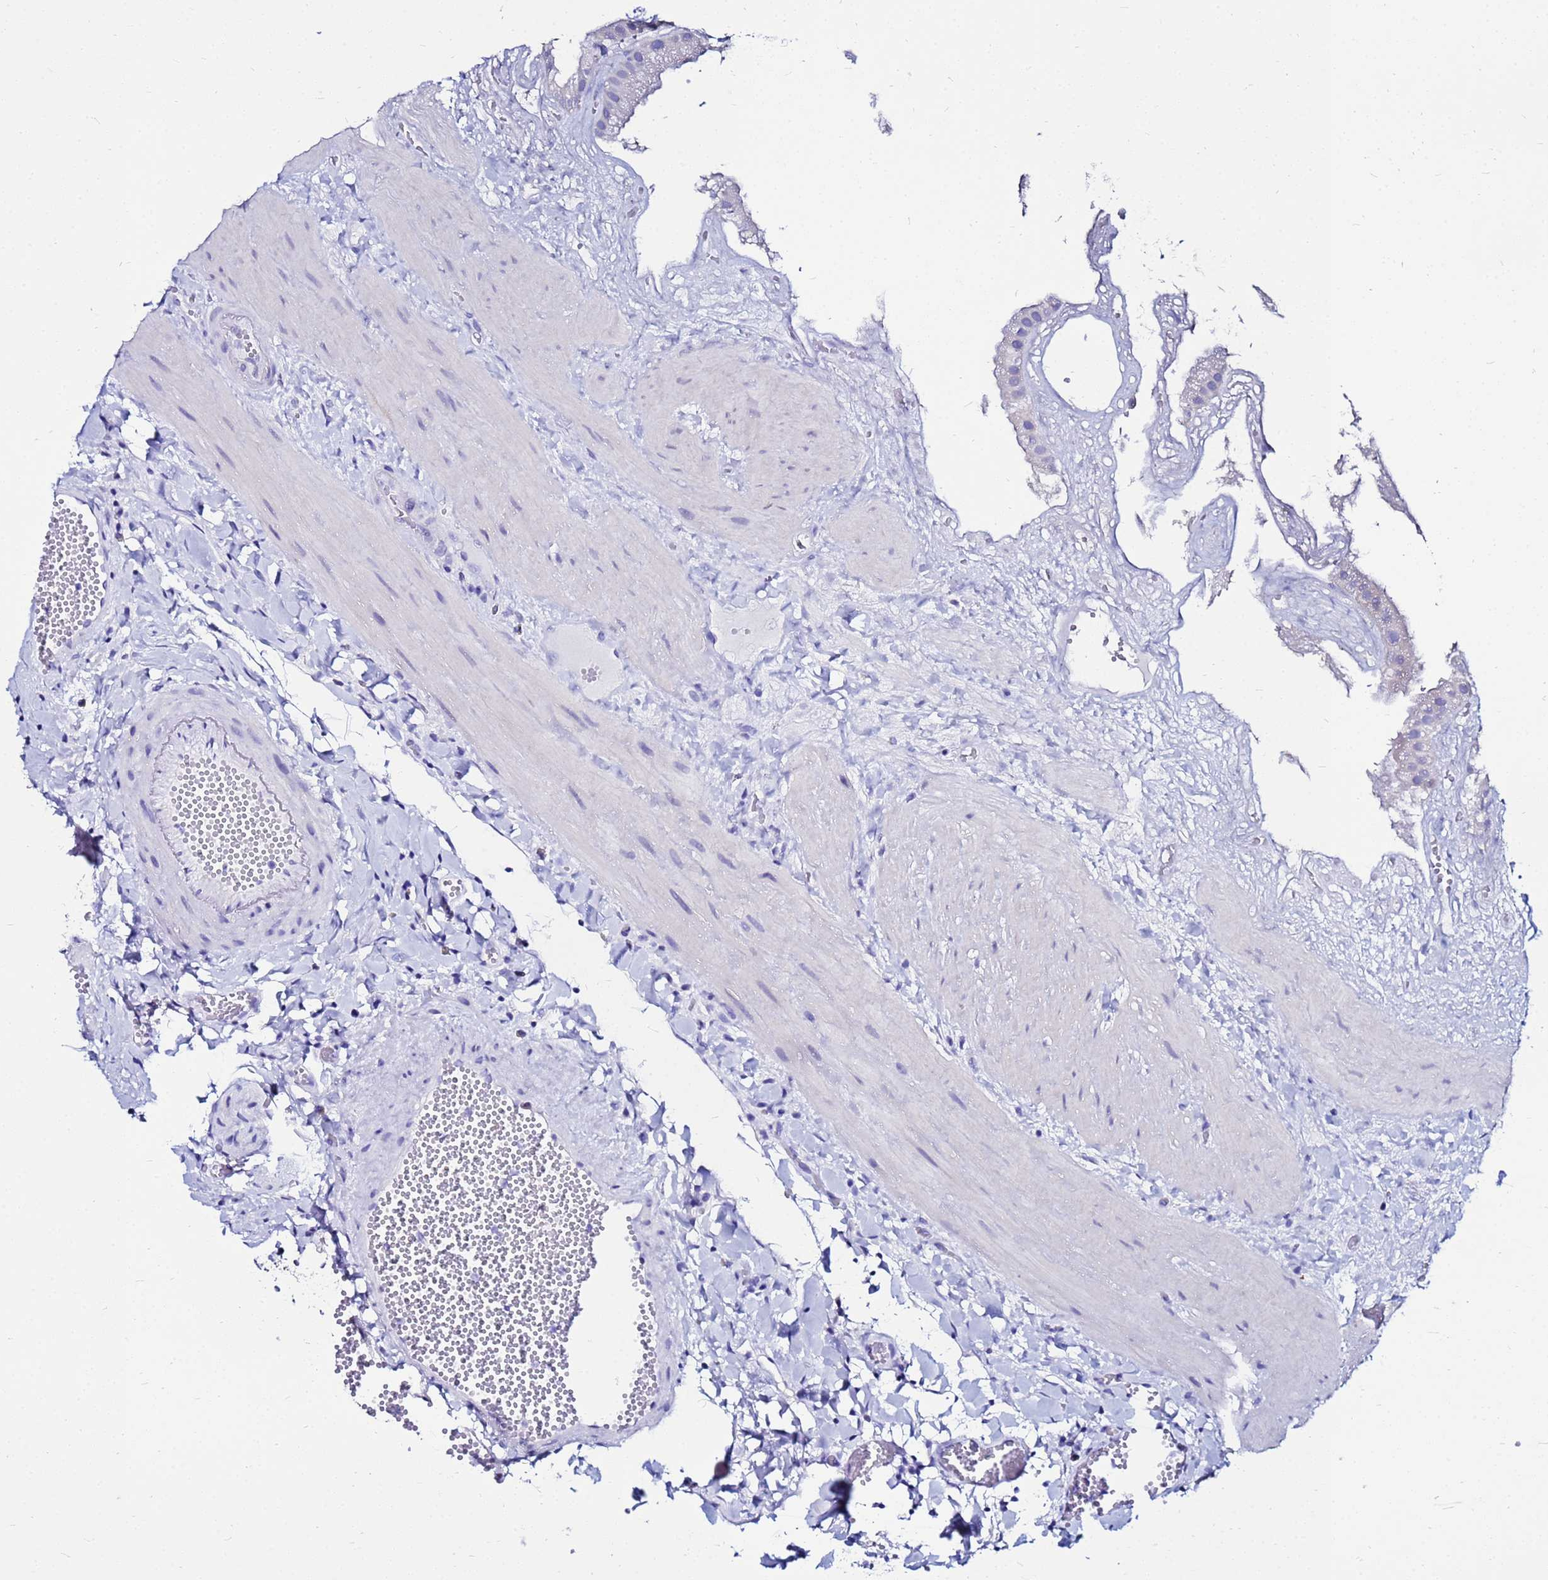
{"staining": {"intensity": "negative", "quantity": "none", "location": "none"}, "tissue": "gallbladder", "cell_type": "Glandular cells", "image_type": "normal", "snomed": [{"axis": "morphology", "description": "Normal tissue, NOS"}, {"axis": "topography", "description": "Gallbladder"}], "caption": "Immunohistochemistry photomicrograph of benign gallbladder: gallbladder stained with DAB demonstrates no significant protein staining in glandular cells.", "gene": "PPP1R14C", "patient": {"sex": "male", "age": 55}}